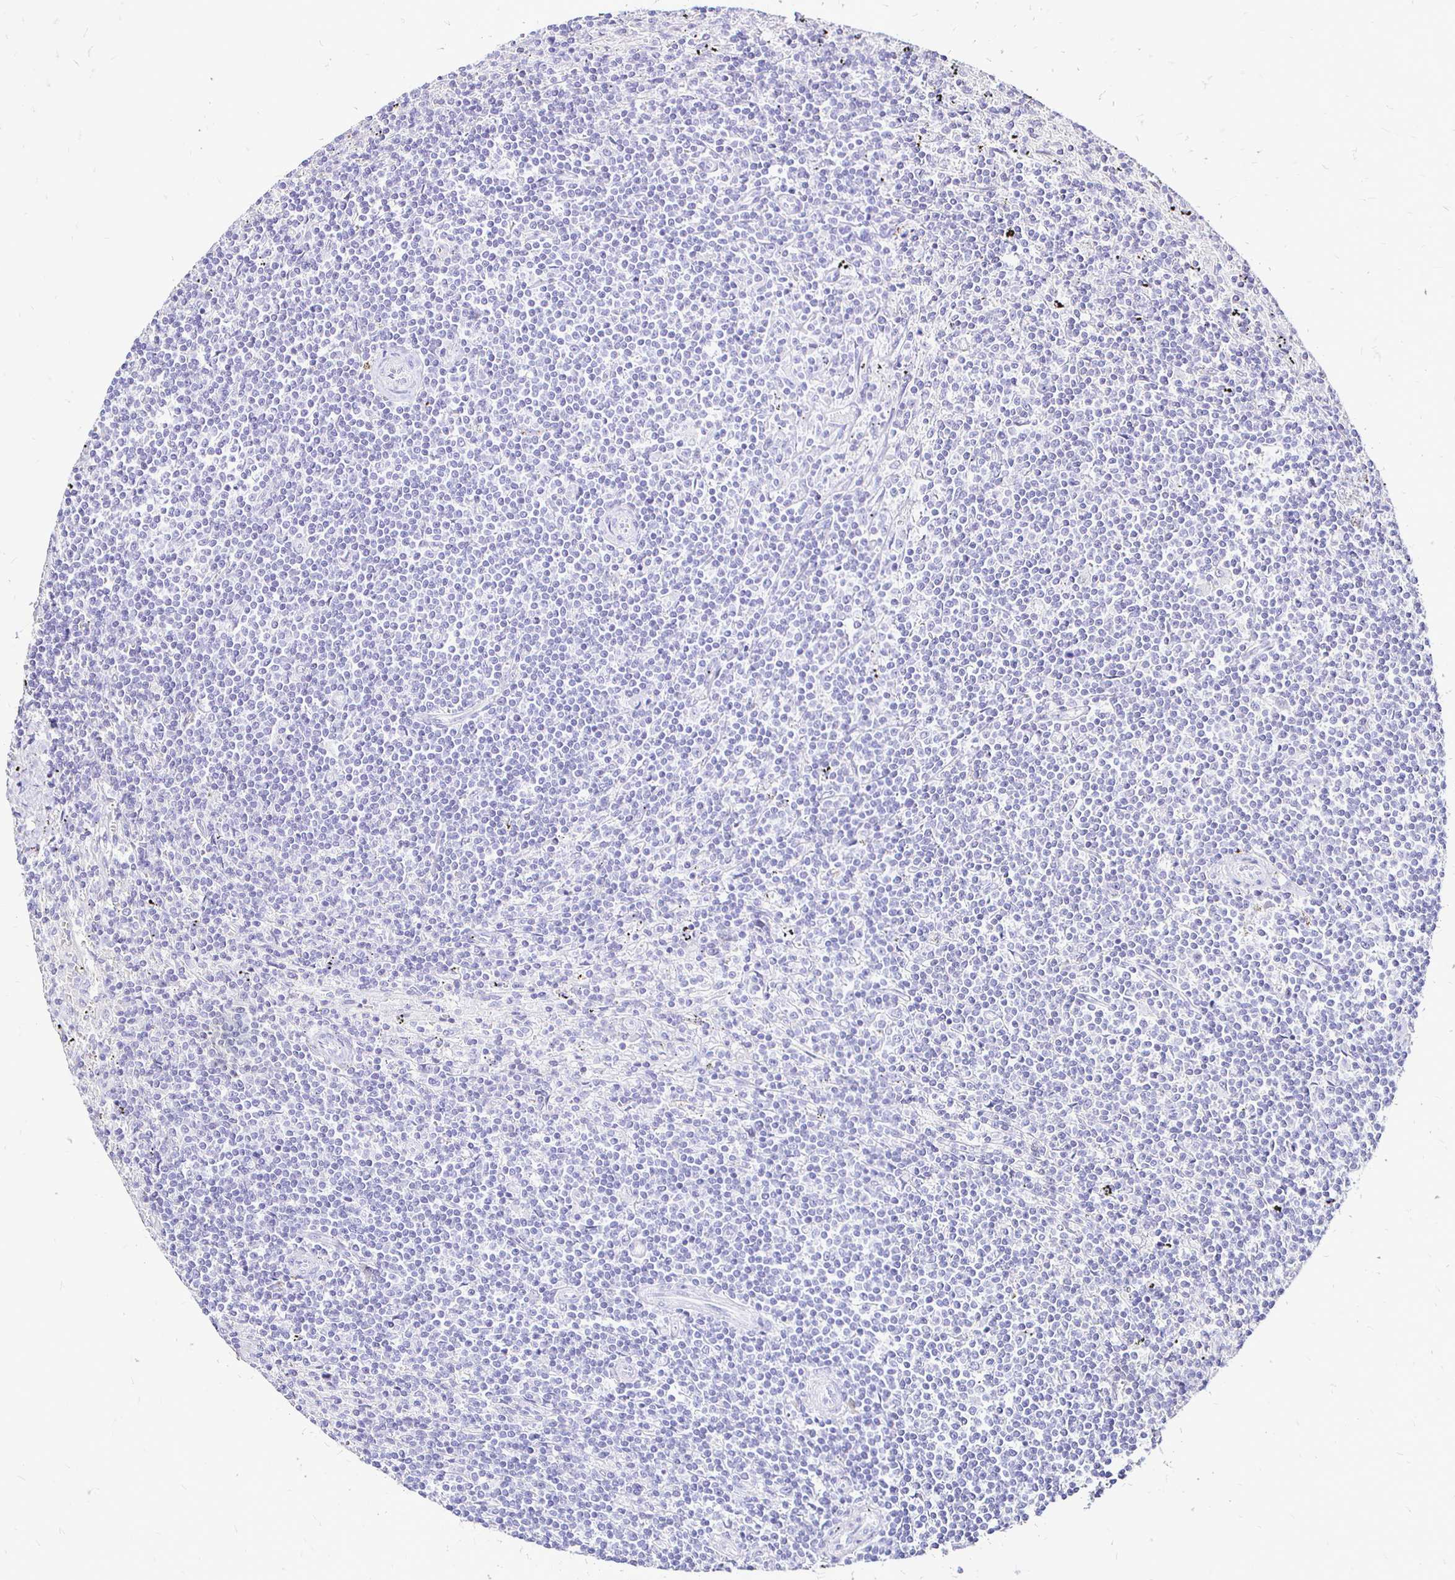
{"staining": {"intensity": "negative", "quantity": "none", "location": "none"}, "tissue": "lymphoma", "cell_type": "Tumor cells", "image_type": "cancer", "snomed": [{"axis": "morphology", "description": "Malignant lymphoma, non-Hodgkin's type, Low grade"}, {"axis": "topography", "description": "Spleen"}], "caption": "This is an immunohistochemistry micrograph of low-grade malignant lymphoma, non-Hodgkin's type. There is no positivity in tumor cells.", "gene": "IRGC", "patient": {"sex": "male", "age": 76}}